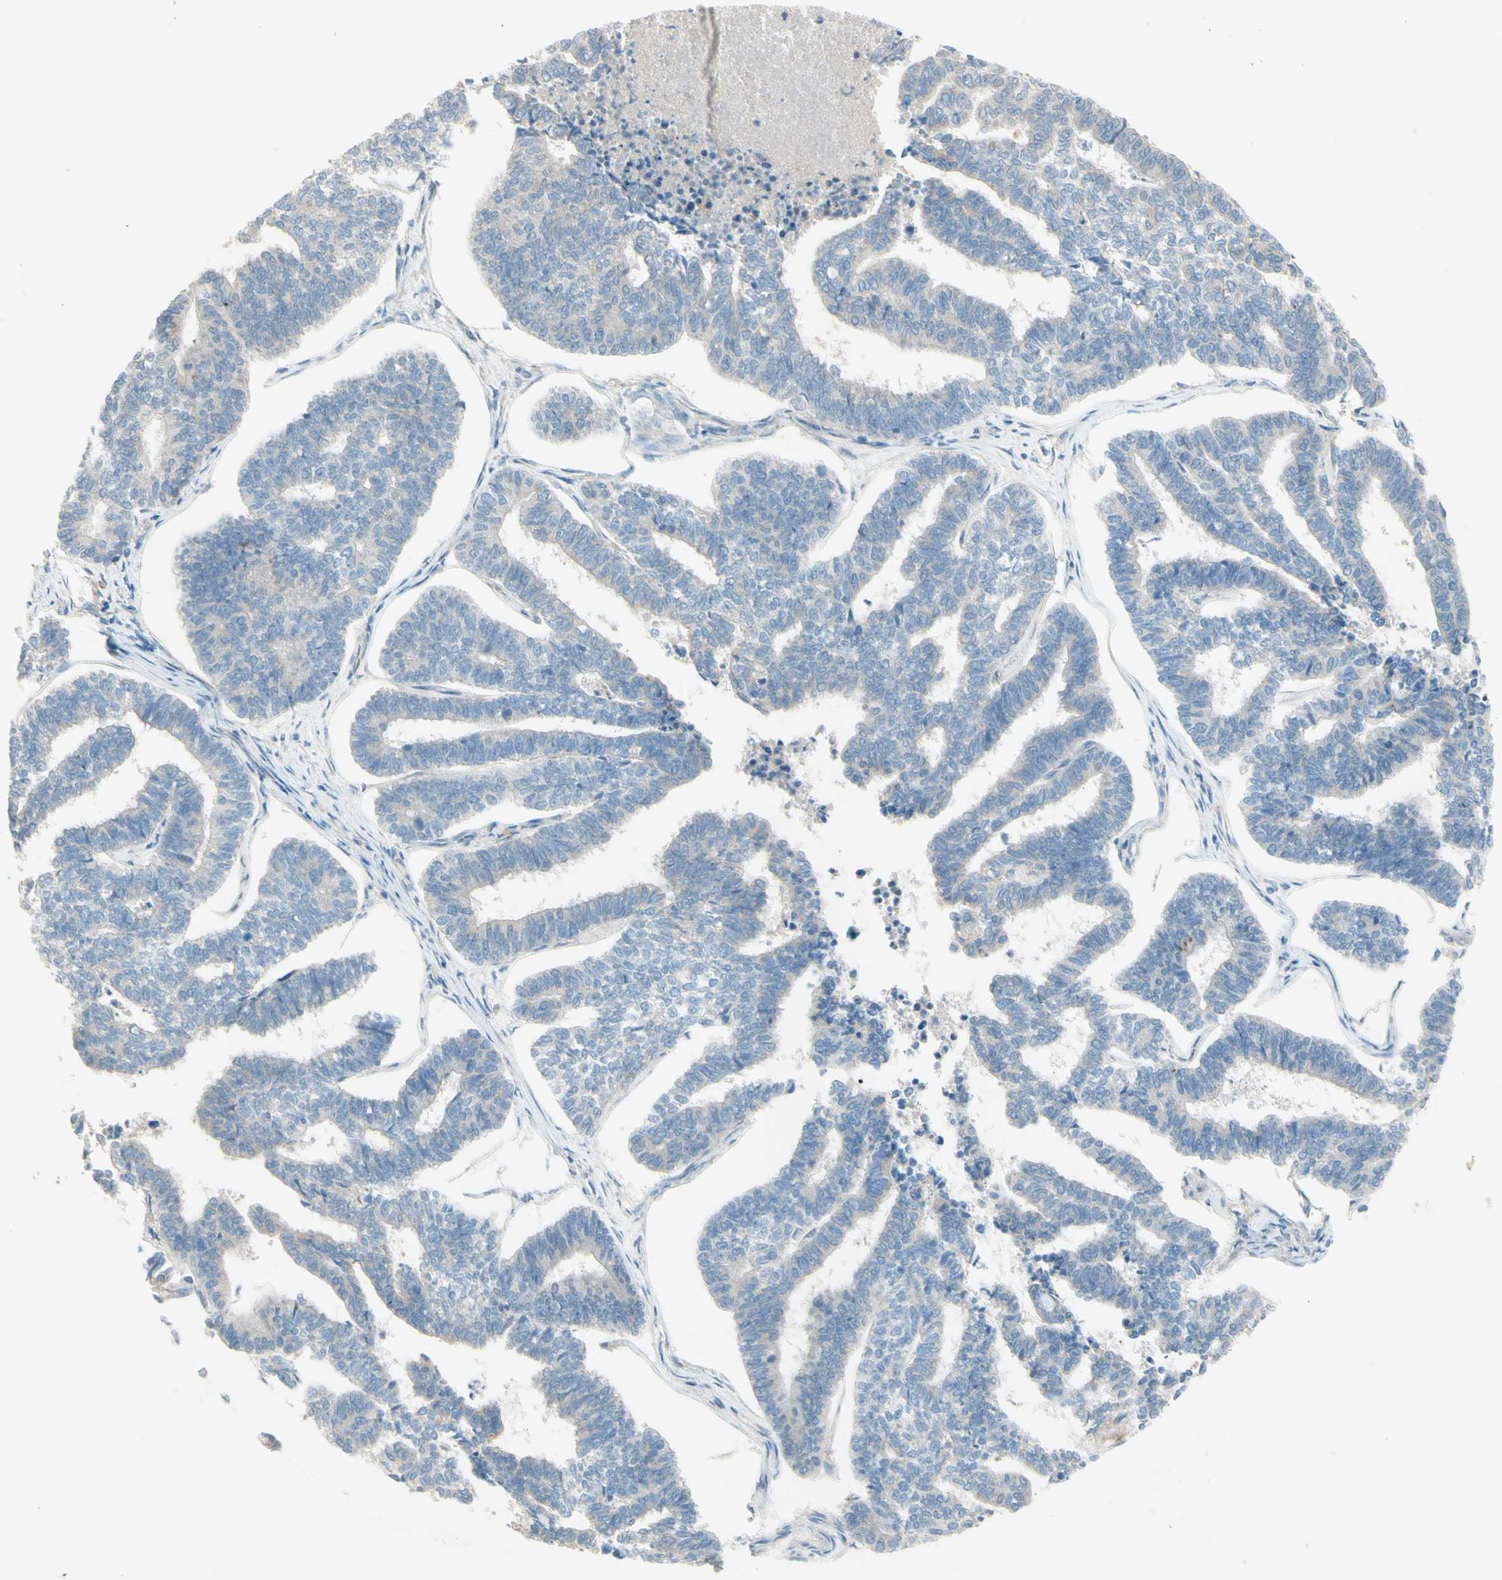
{"staining": {"intensity": "negative", "quantity": "none", "location": "none"}, "tissue": "endometrial cancer", "cell_type": "Tumor cells", "image_type": "cancer", "snomed": [{"axis": "morphology", "description": "Adenocarcinoma, NOS"}, {"axis": "topography", "description": "Endometrium"}], "caption": "The micrograph exhibits no significant staining in tumor cells of endometrial cancer.", "gene": "IL2", "patient": {"sex": "female", "age": 70}}